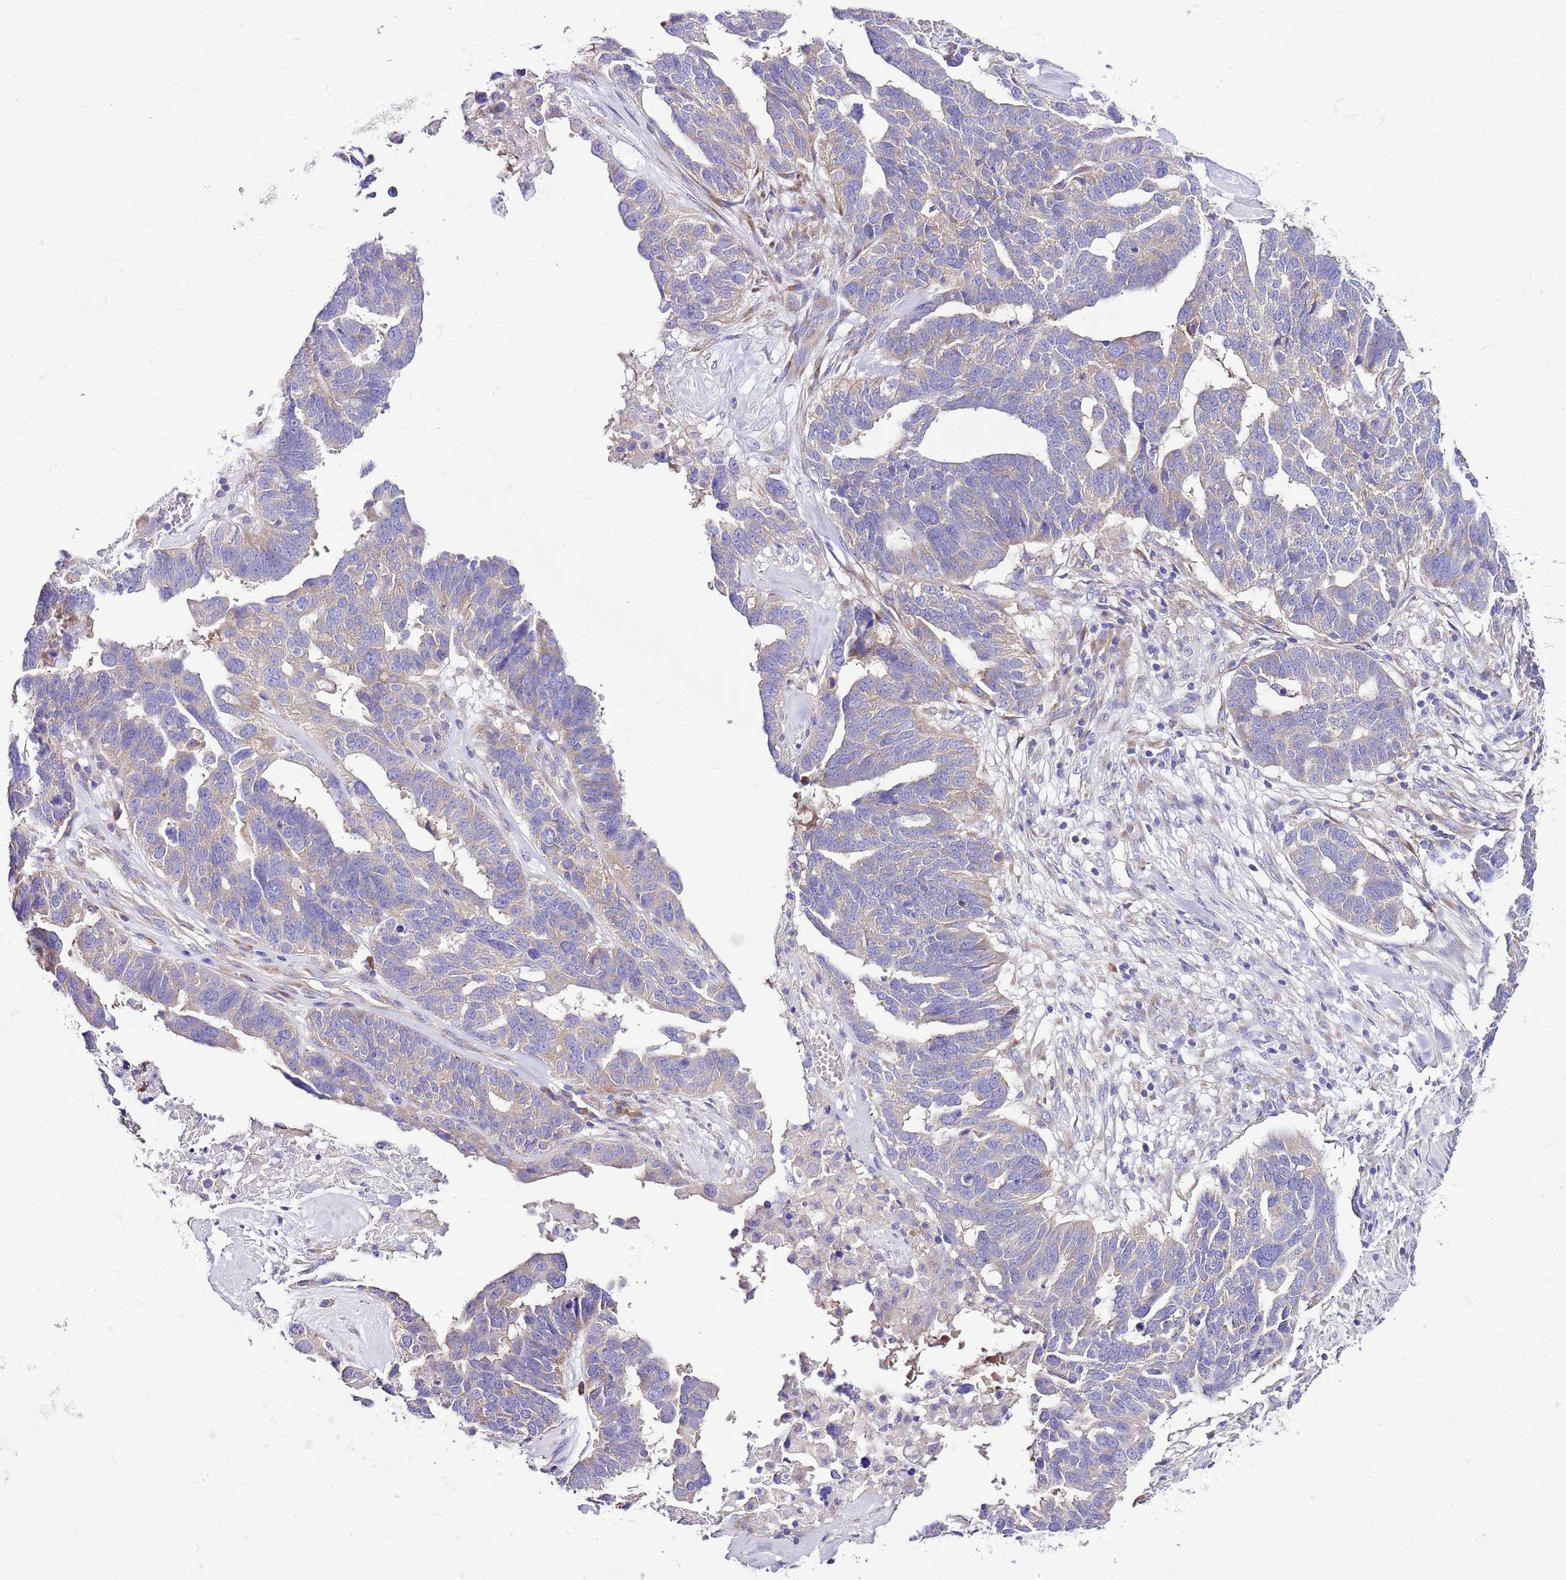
{"staining": {"intensity": "weak", "quantity": ">75%", "location": "cytoplasmic/membranous"}, "tissue": "ovarian cancer", "cell_type": "Tumor cells", "image_type": "cancer", "snomed": [{"axis": "morphology", "description": "Cystadenocarcinoma, serous, NOS"}, {"axis": "topography", "description": "Ovary"}], "caption": "Immunohistochemical staining of ovarian serous cystadenocarcinoma exhibits weak cytoplasmic/membranous protein expression in about >75% of tumor cells.", "gene": "RPS10", "patient": {"sex": "female", "age": 59}}